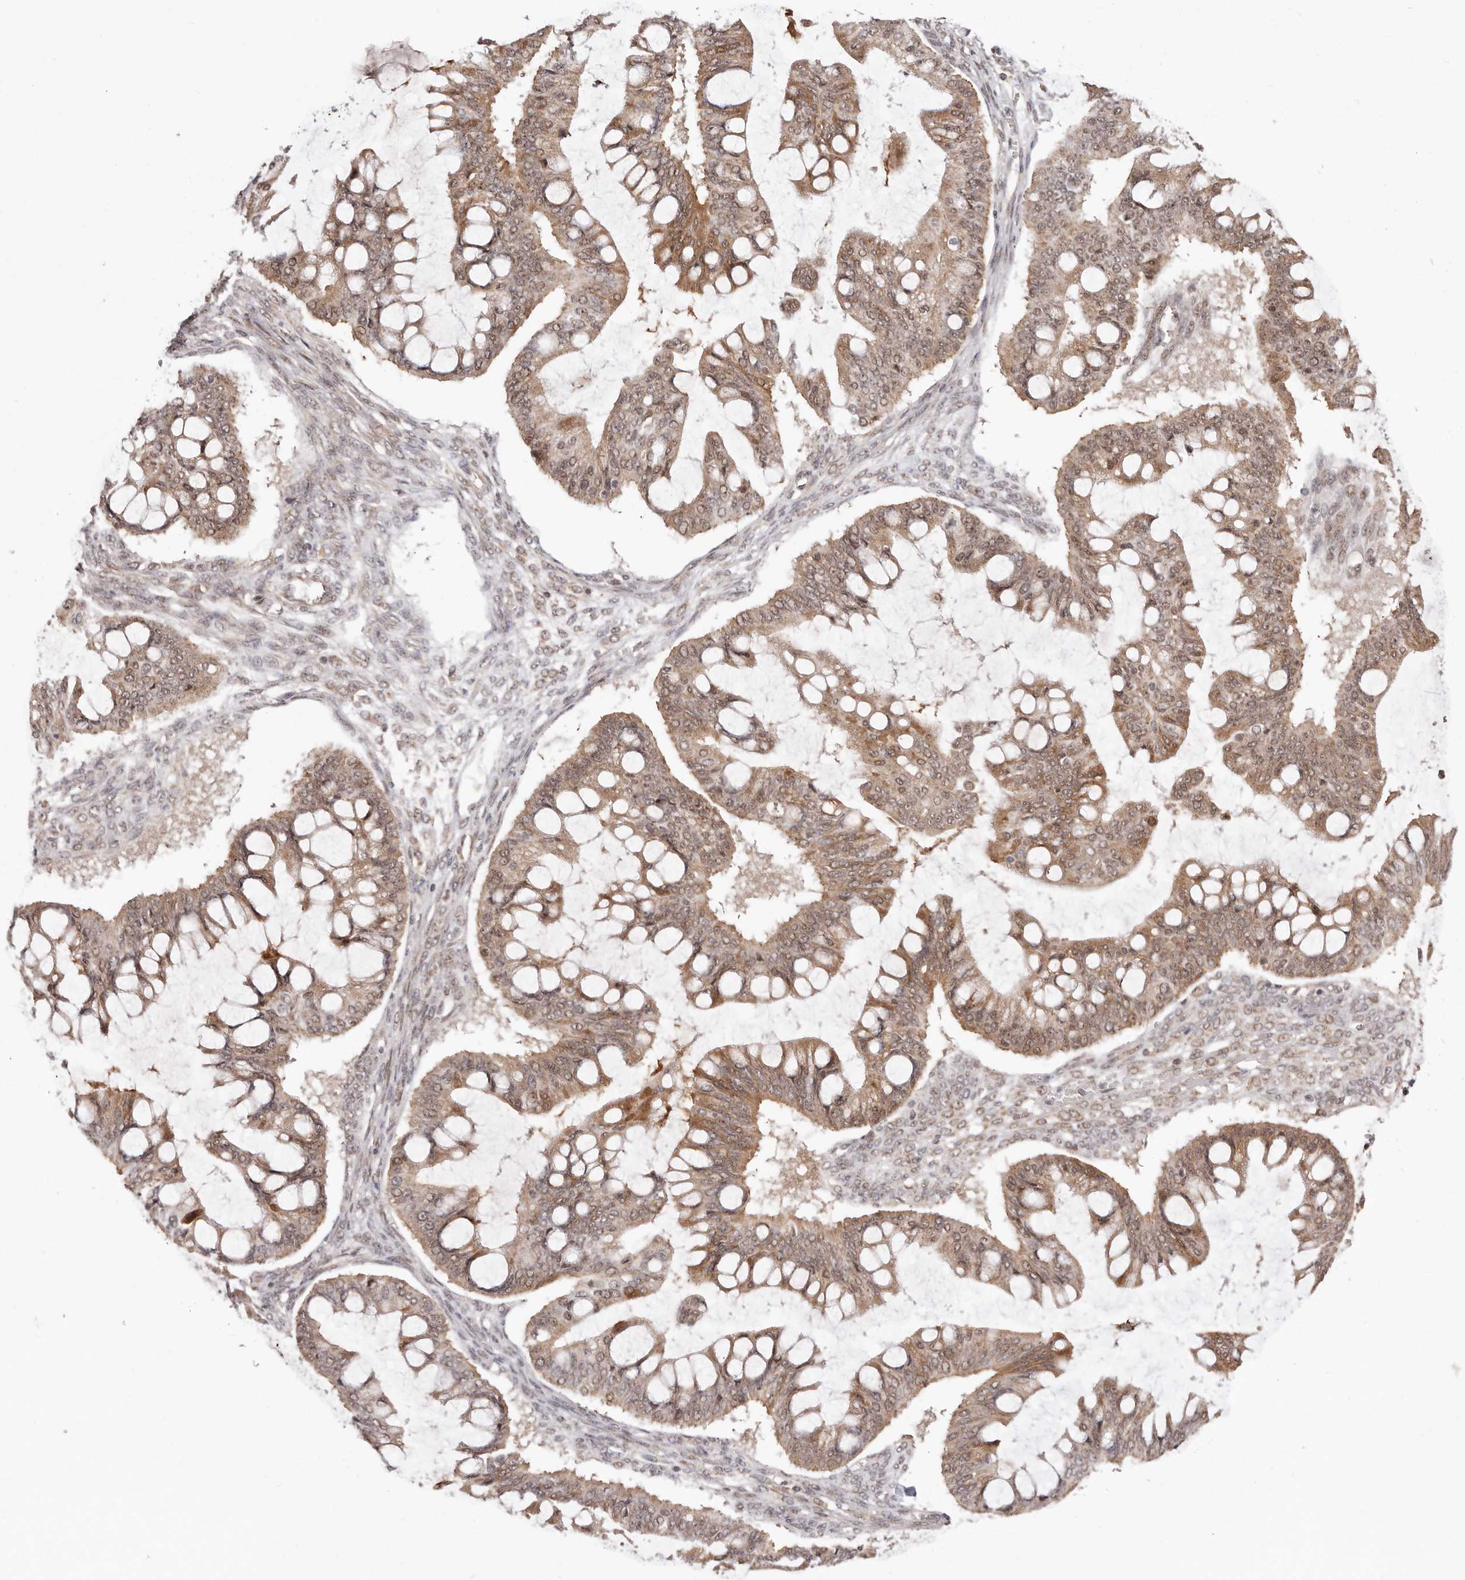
{"staining": {"intensity": "moderate", "quantity": ">75%", "location": "cytoplasmic/membranous,nuclear"}, "tissue": "ovarian cancer", "cell_type": "Tumor cells", "image_type": "cancer", "snomed": [{"axis": "morphology", "description": "Cystadenocarcinoma, mucinous, NOS"}, {"axis": "topography", "description": "Ovary"}], "caption": "A histopathology image showing moderate cytoplasmic/membranous and nuclear staining in about >75% of tumor cells in ovarian cancer (mucinous cystadenocarcinoma), as visualized by brown immunohistochemical staining.", "gene": "MED8", "patient": {"sex": "female", "age": 73}}